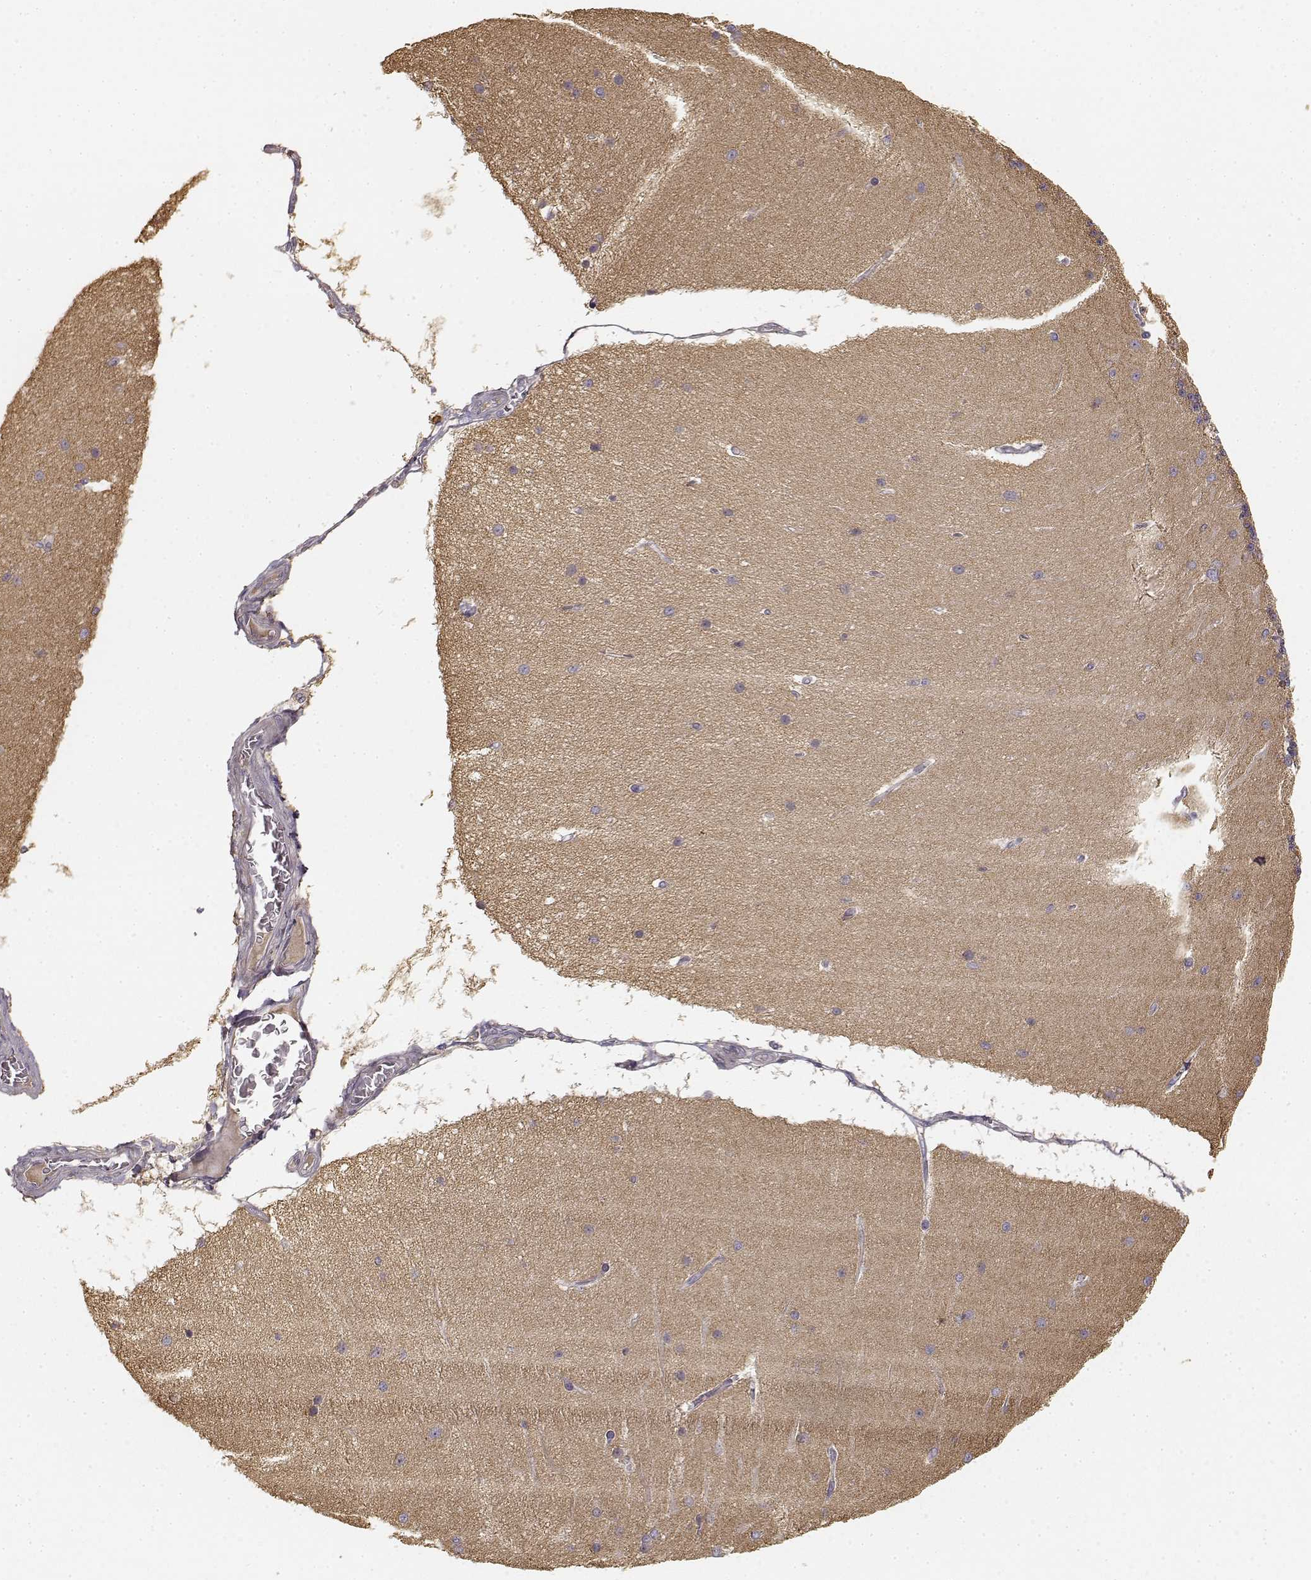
{"staining": {"intensity": "weak", "quantity": "25%-75%", "location": "cytoplasmic/membranous"}, "tissue": "cerebellum", "cell_type": "Cells in granular layer", "image_type": "normal", "snomed": [{"axis": "morphology", "description": "Normal tissue, NOS"}, {"axis": "topography", "description": "Cerebellum"}], "caption": "Cerebellum stained with DAB IHC reveals low levels of weak cytoplasmic/membranous positivity in about 25%-75% of cells in granular layer.", "gene": "MED12L", "patient": {"sex": "female", "age": 54}}